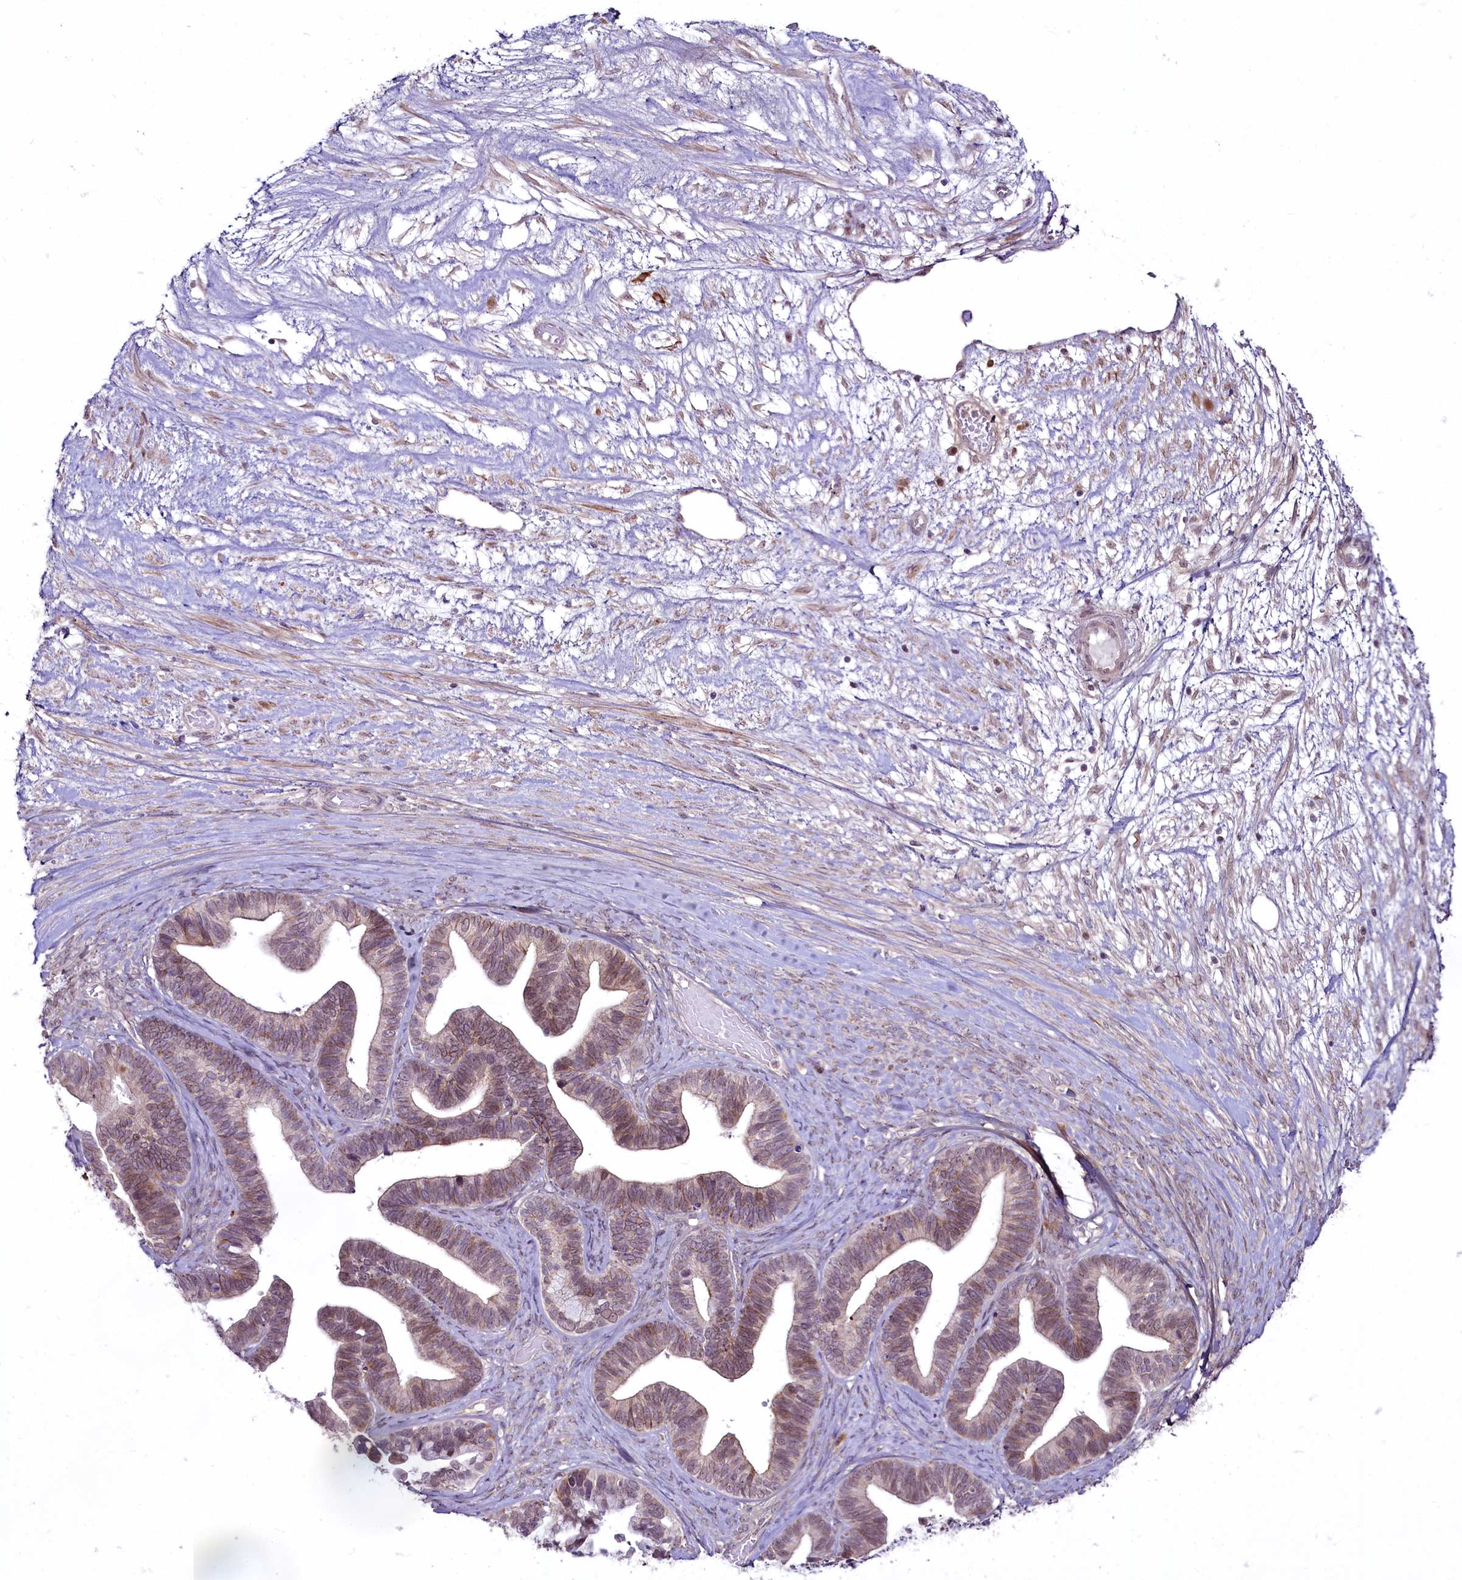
{"staining": {"intensity": "weak", "quantity": ">75%", "location": "nuclear"}, "tissue": "ovarian cancer", "cell_type": "Tumor cells", "image_type": "cancer", "snomed": [{"axis": "morphology", "description": "Cystadenocarcinoma, serous, NOS"}, {"axis": "topography", "description": "Ovary"}], "caption": "The immunohistochemical stain shows weak nuclear staining in tumor cells of serous cystadenocarcinoma (ovarian) tissue.", "gene": "RSBN1", "patient": {"sex": "female", "age": 56}}